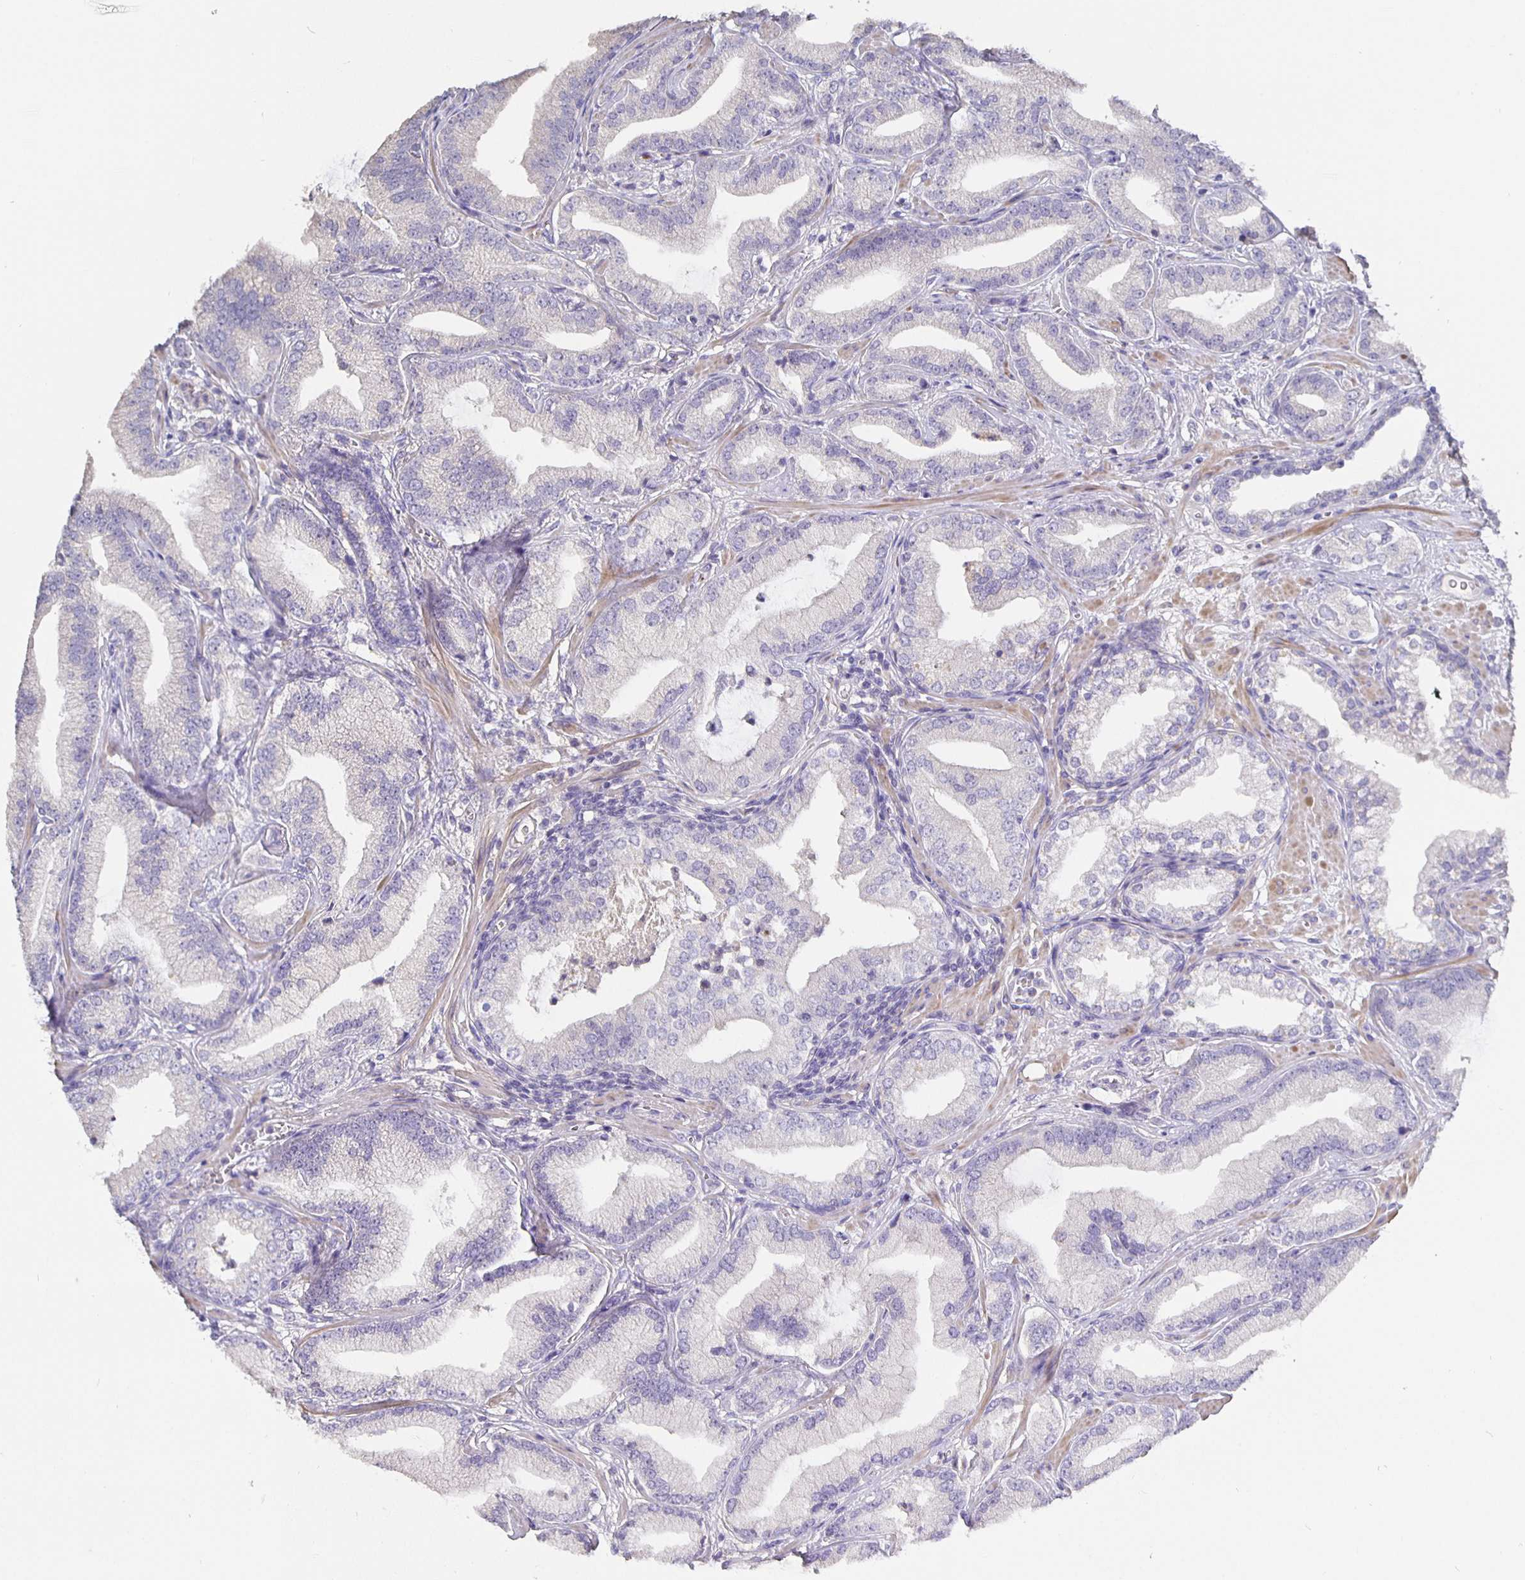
{"staining": {"intensity": "negative", "quantity": "none", "location": "none"}, "tissue": "prostate cancer", "cell_type": "Tumor cells", "image_type": "cancer", "snomed": [{"axis": "morphology", "description": "Adenocarcinoma, Low grade"}, {"axis": "topography", "description": "Prostate"}], "caption": "Prostate cancer (adenocarcinoma (low-grade)) was stained to show a protein in brown. There is no significant expression in tumor cells.", "gene": "CFAP74", "patient": {"sex": "male", "age": 62}}